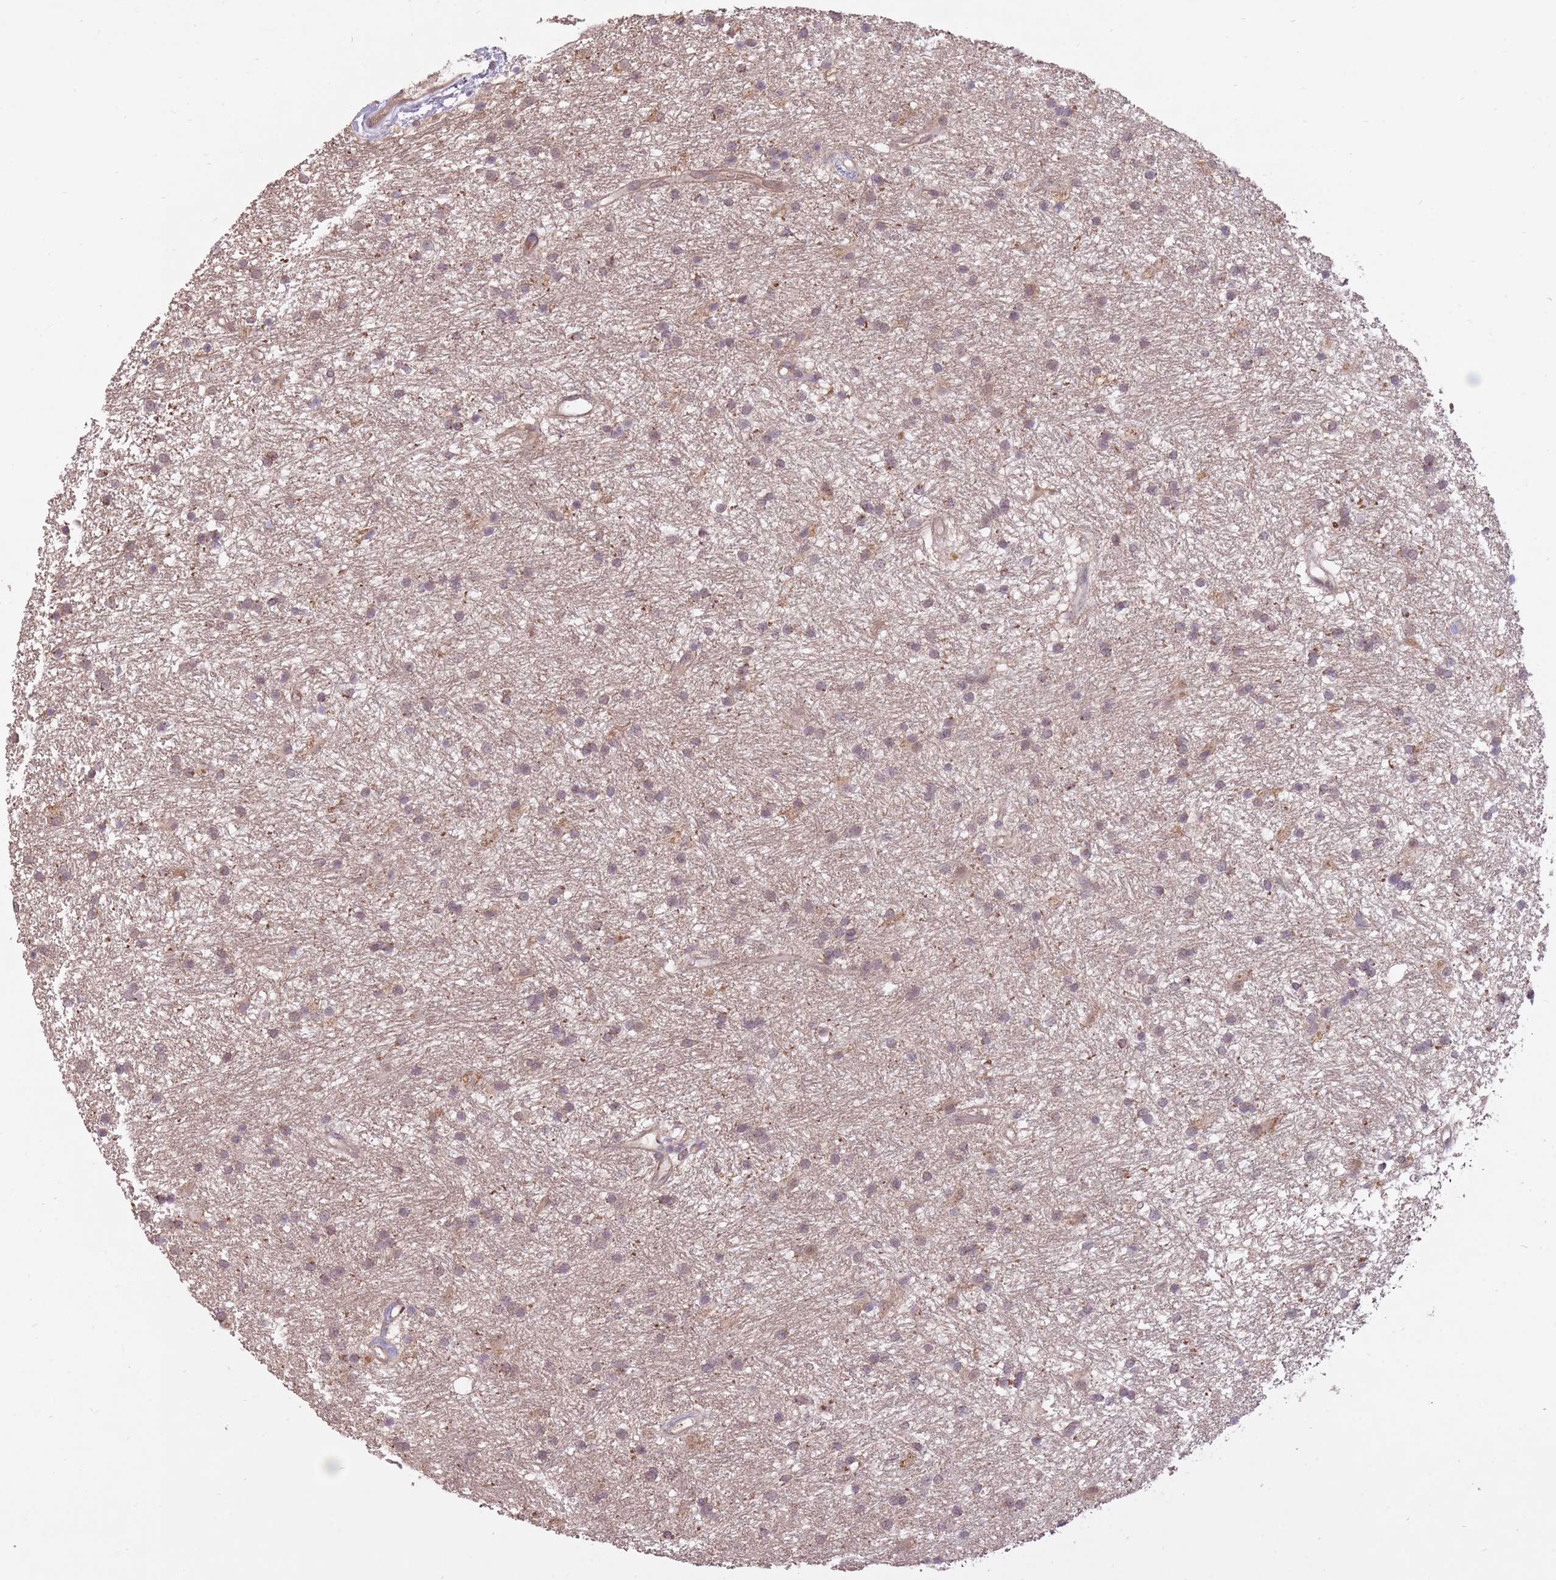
{"staining": {"intensity": "weak", "quantity": "25%-75%", "location": "cytoplasmic/membranous"}, "tissue": "glioma", "cell_type": "Tumor cells", "image_type": "cancer", "snomed": [{"axis": "morphology", "description": "Glioma, malignant, High grade"}, {"axis": "topography", "description": "Brain"}], "caption": "The photomicrograph shows staining of malignant high-grade glioma, revealing weak cytoplasmic/membranous protein staining (brown color) within tumor cells.", "gene": "LRATD2", "patient": {"sex": "male", "age": 77}}